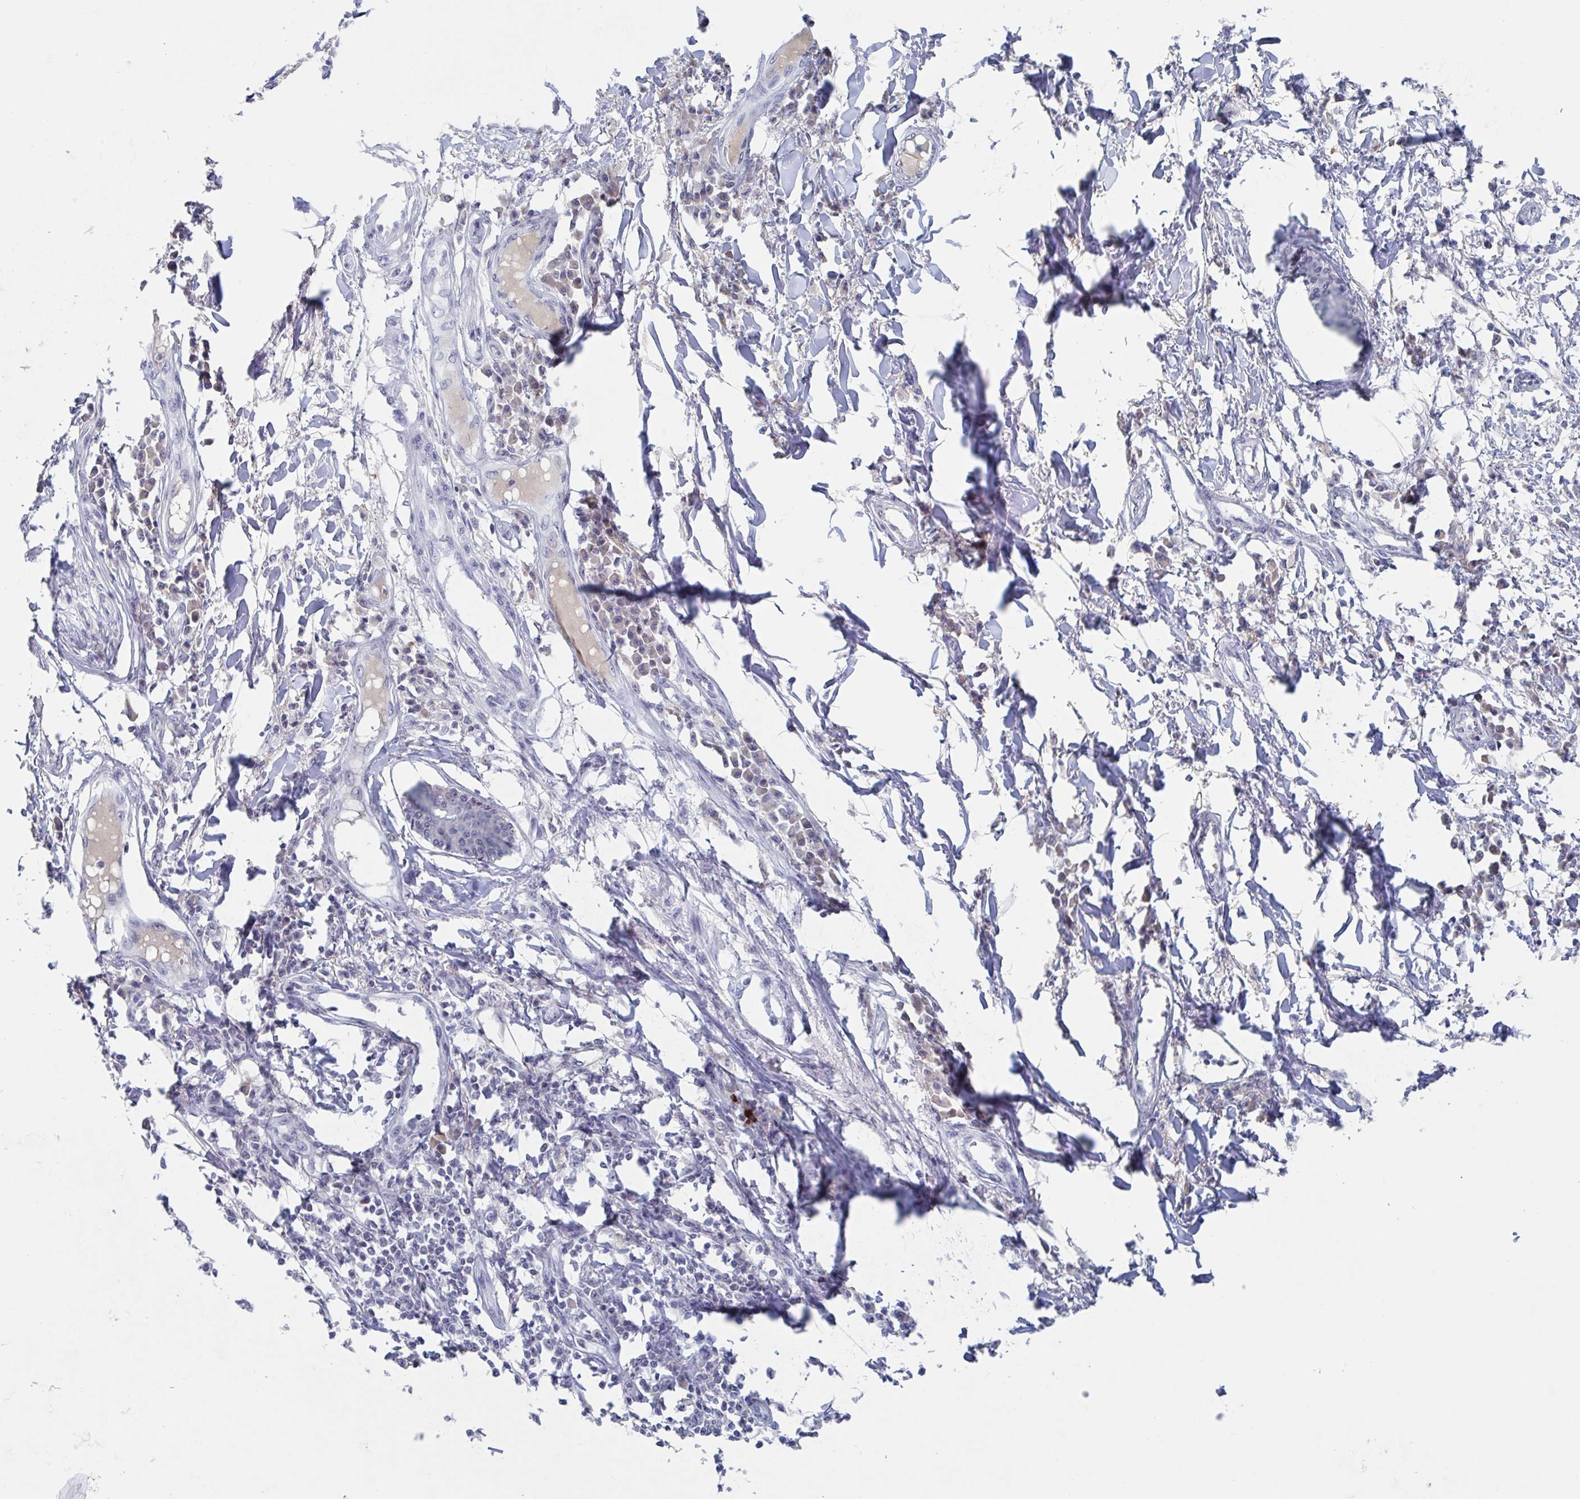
{"staining": {"intensity": "negative", "quantity": "none", "location": "none"}, "tissue": "skin cancer", "cell_type": "Tumor cells", "image_type": "cancer", "snomed": [{"axis": "morphology", "description": "Squamous cell carcinoma, NOS"}, {"axis": "topography", "description": "Skin"}], "caption": "Skin cancer (squamous cell carcinoma) stained for a protein using immunohistochemistry displays no expression tumor cells.", "gene": "KDM4D", "patient": {"sex": "male", "age": 70}}